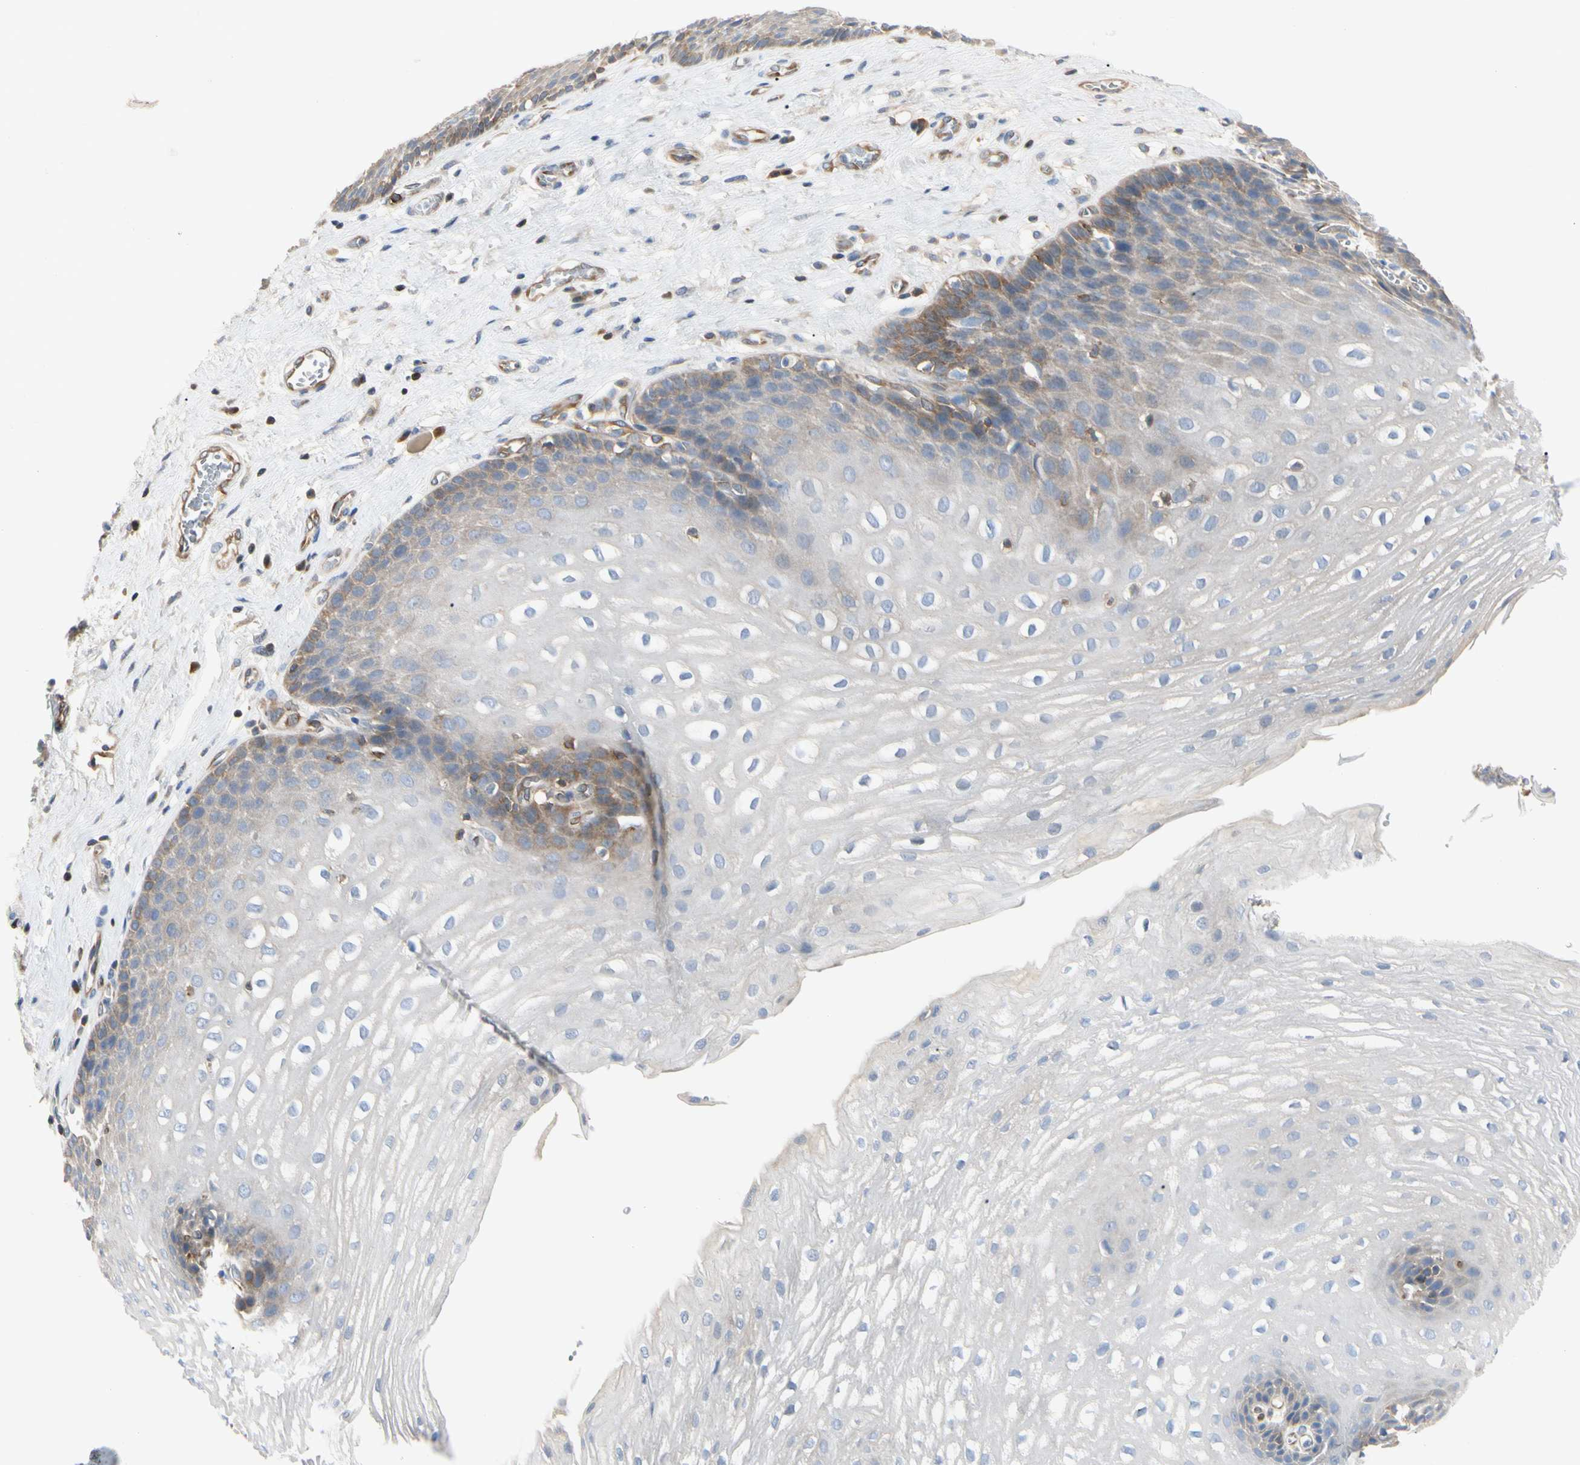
{"staining": {"intensity": "moderate", "quantity": "<25%", "location": "cytoplasmic/membranous"}, "tissue": "esophagus", "cell_type": "Squamous epithelial cells", "image_type": "normal", "snomed": [{"axis": "morphology", "description": "Normal tissue, NOS"}, {"axis": "topography", "description": "Esophagus"}], "caption": "Immunohistochemistry (IHC) image of unremarkable esophagus: human esophagus stained using immunohistochemistry (IHC) exhibits low levels of moderate protein expression localized specifically in the cytoplasmic/membranous of squamous epithelial cells, appearing as a cytoplasmic/membranous brown color.", "gene": "NFKB2", "patient": {"sex": "male", "age": 48}}